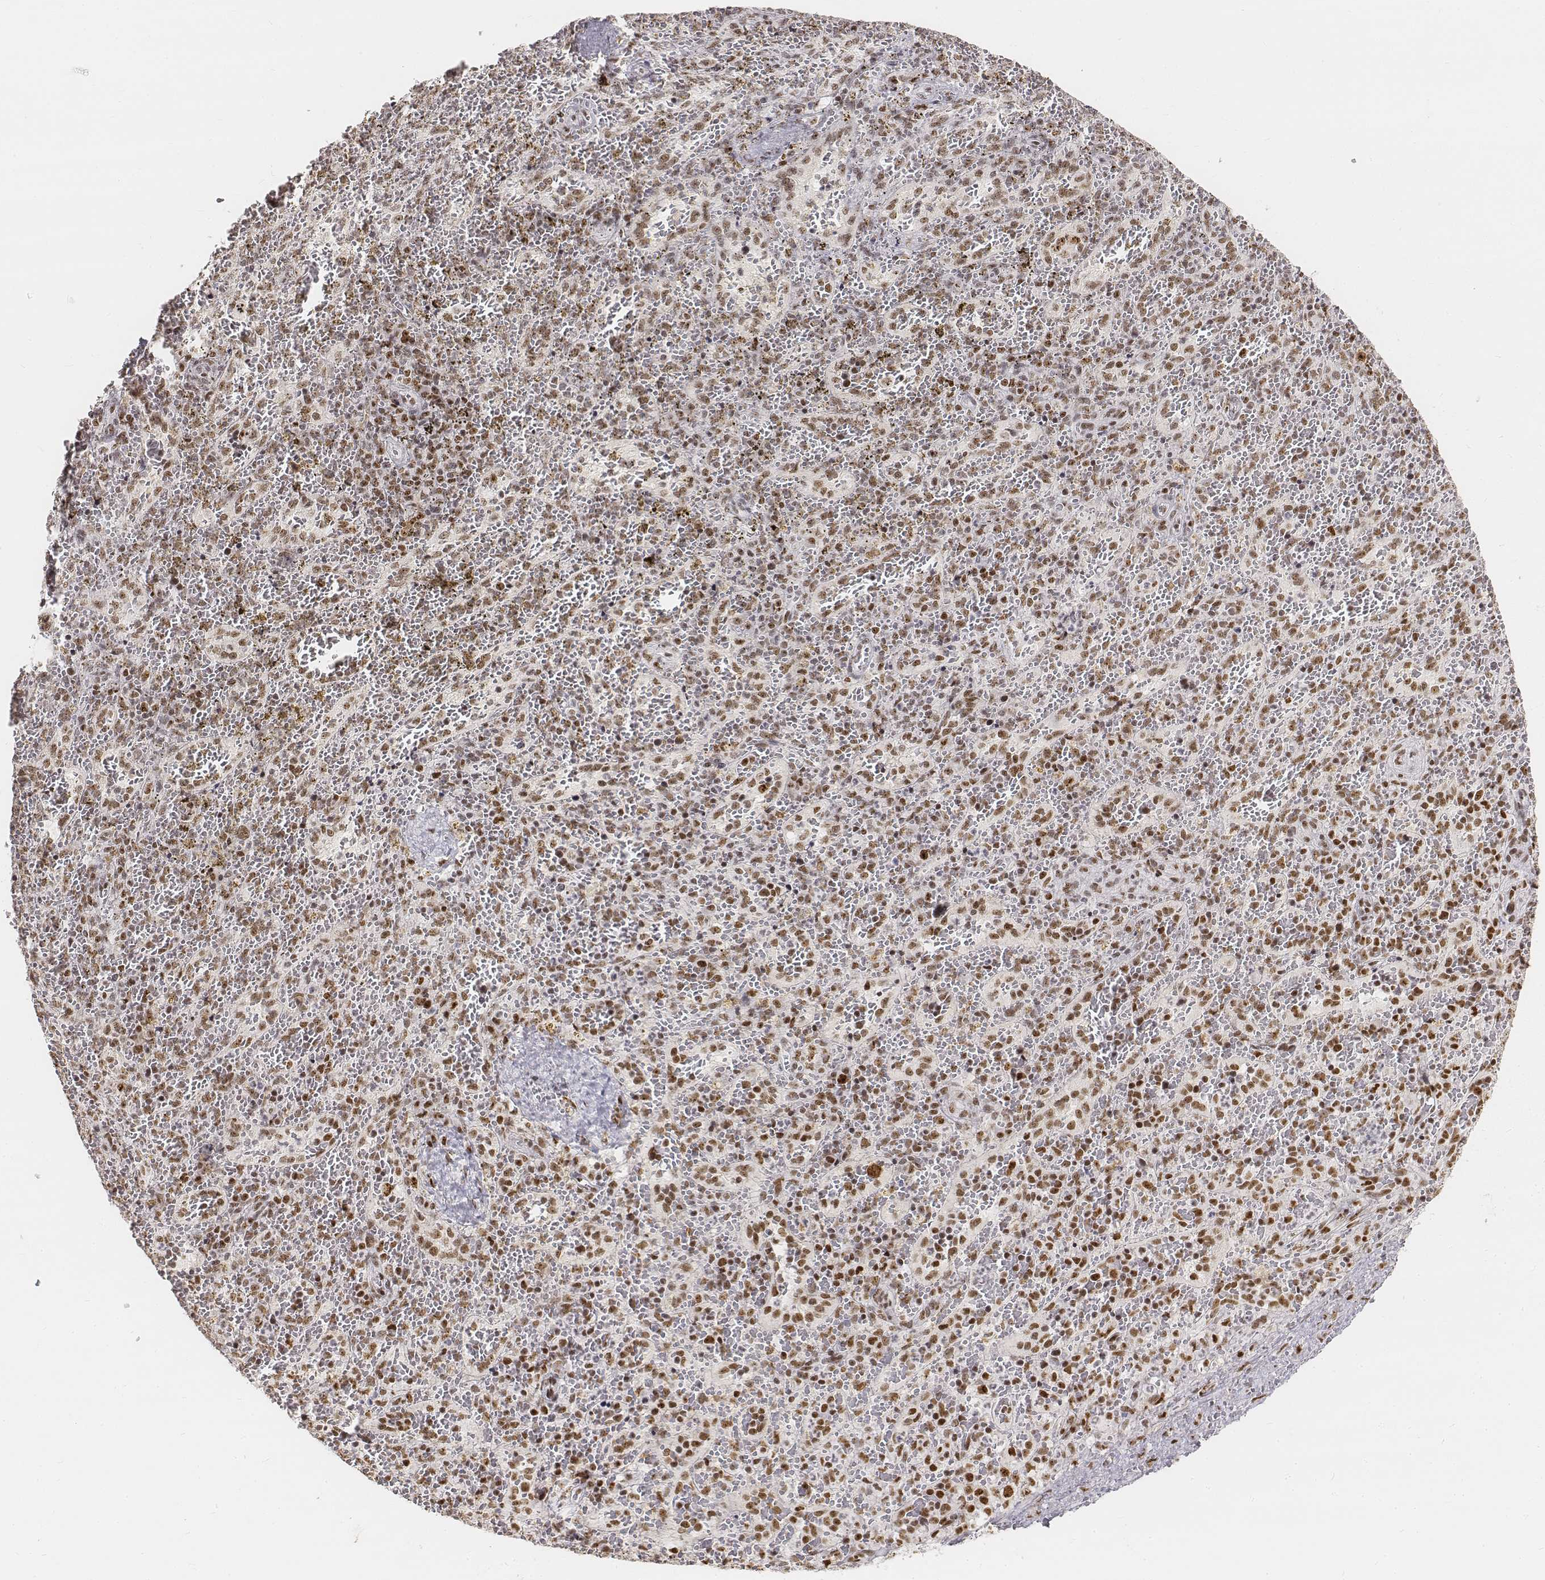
{"staining": {"intensity": "moderate", "quantity": "<25%", "location": "nuclear"}, "tissue": "spleen", "cell_type": "Cells in red pulp", "image_type": "normal", "snomed": [{"axis": "morphology", "description": "Normal tissue, NOS"}, {"axis": "topography", "description": "Spleen"}], "caption": "Cells in red pulp show low levels of moderate nuclear positivity in approximately <25% of cells in unremarkable human spleen.", "gene": "PHF6", "patient": {"sex": "female", "age": 50}}